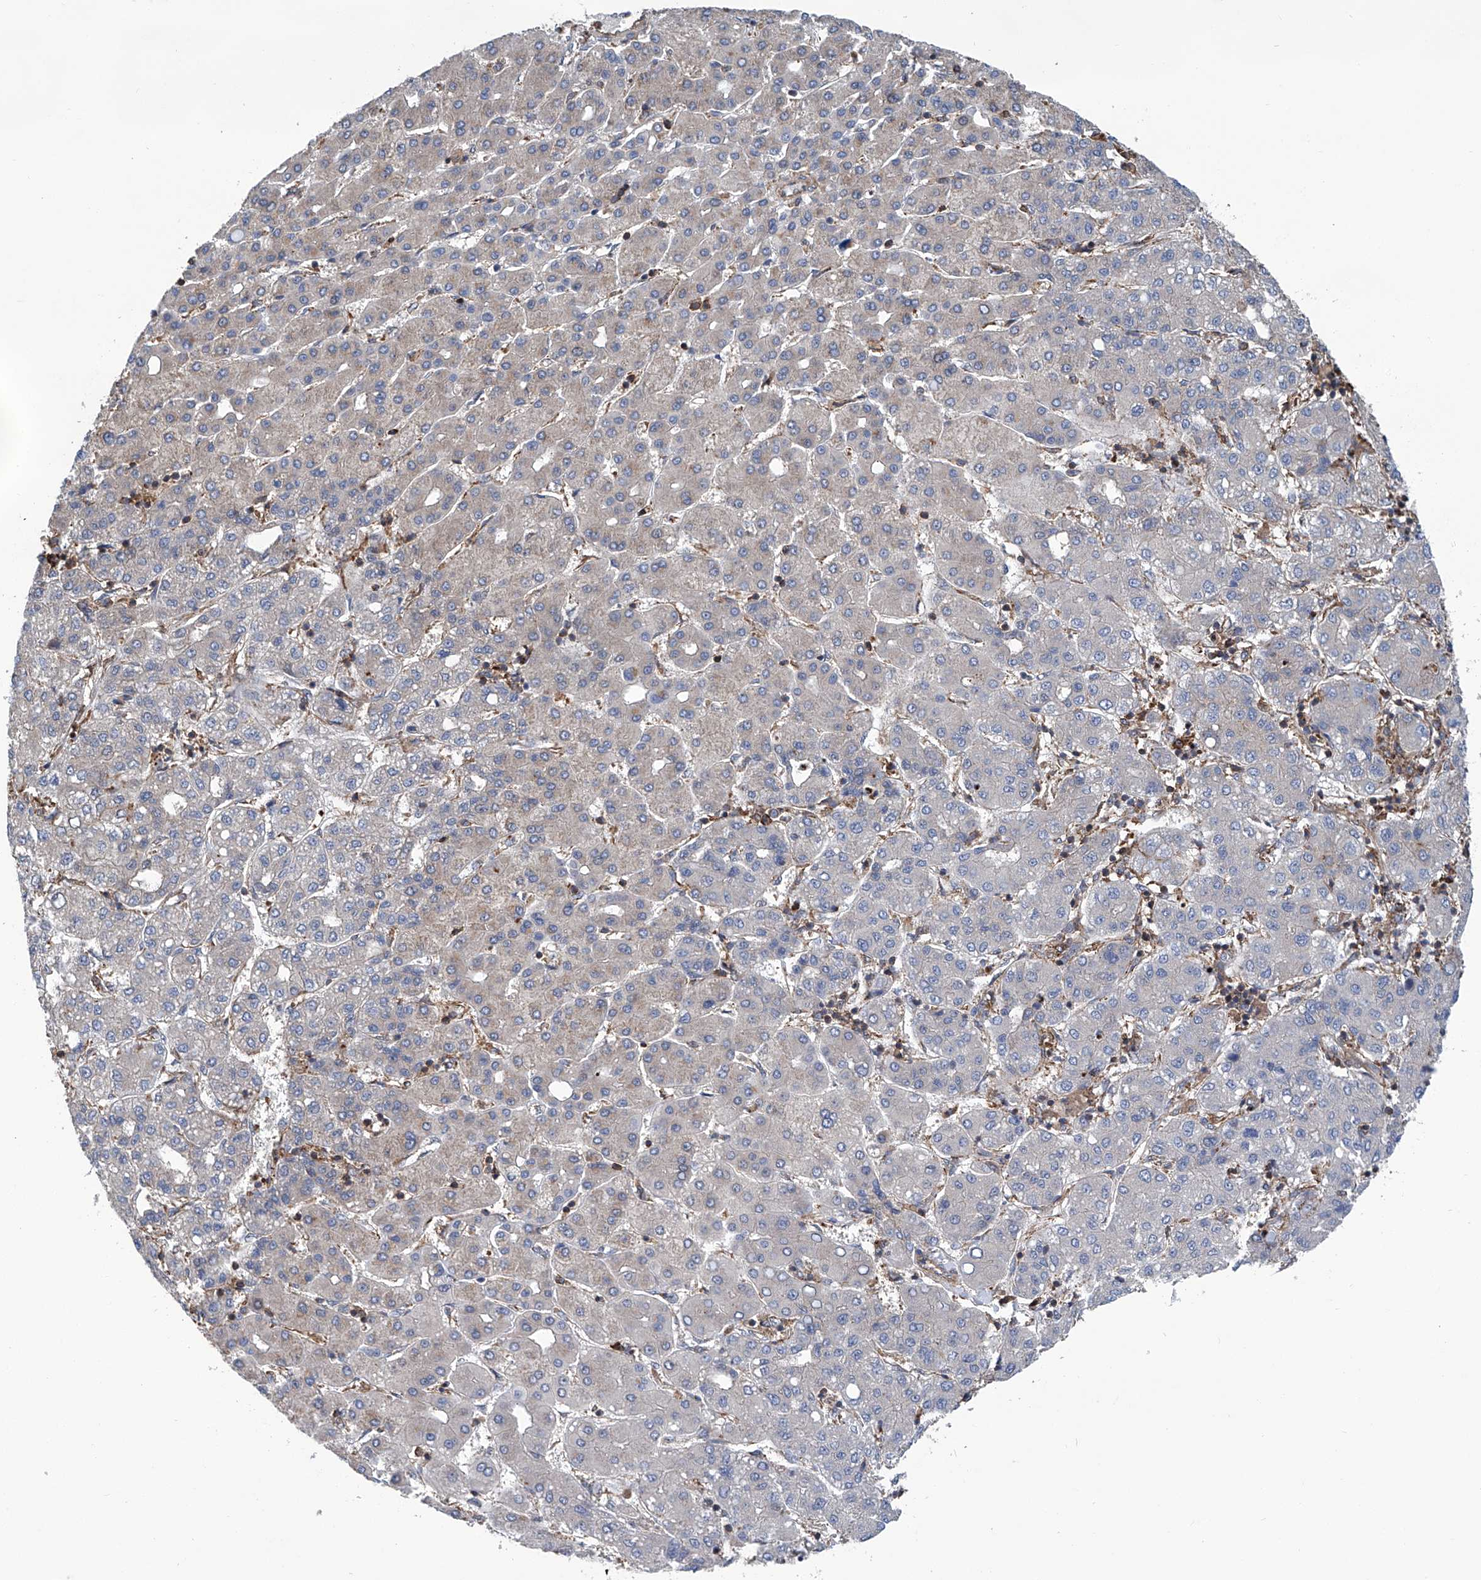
{"staining": {"intensity": "negative", "quantity": "none", "location": "none"}, "tissue": "liver cancer", "cell_type": "Tumor cells", "image_type": "cancer", "snomed": [{"axis": "morphology", "description": "Carcinoma, Hepatocellular, NOS"}, {"axis": "topography", "description": "Liver"}], "caption": "A high-resolution photomicrograph shows immunohistochemistry (IHC) staining of liver cancer, which reveals no significant positivity in tumor cells.", "gene": "SMAP1", "patient": {"sex": "male", "age": 65}}